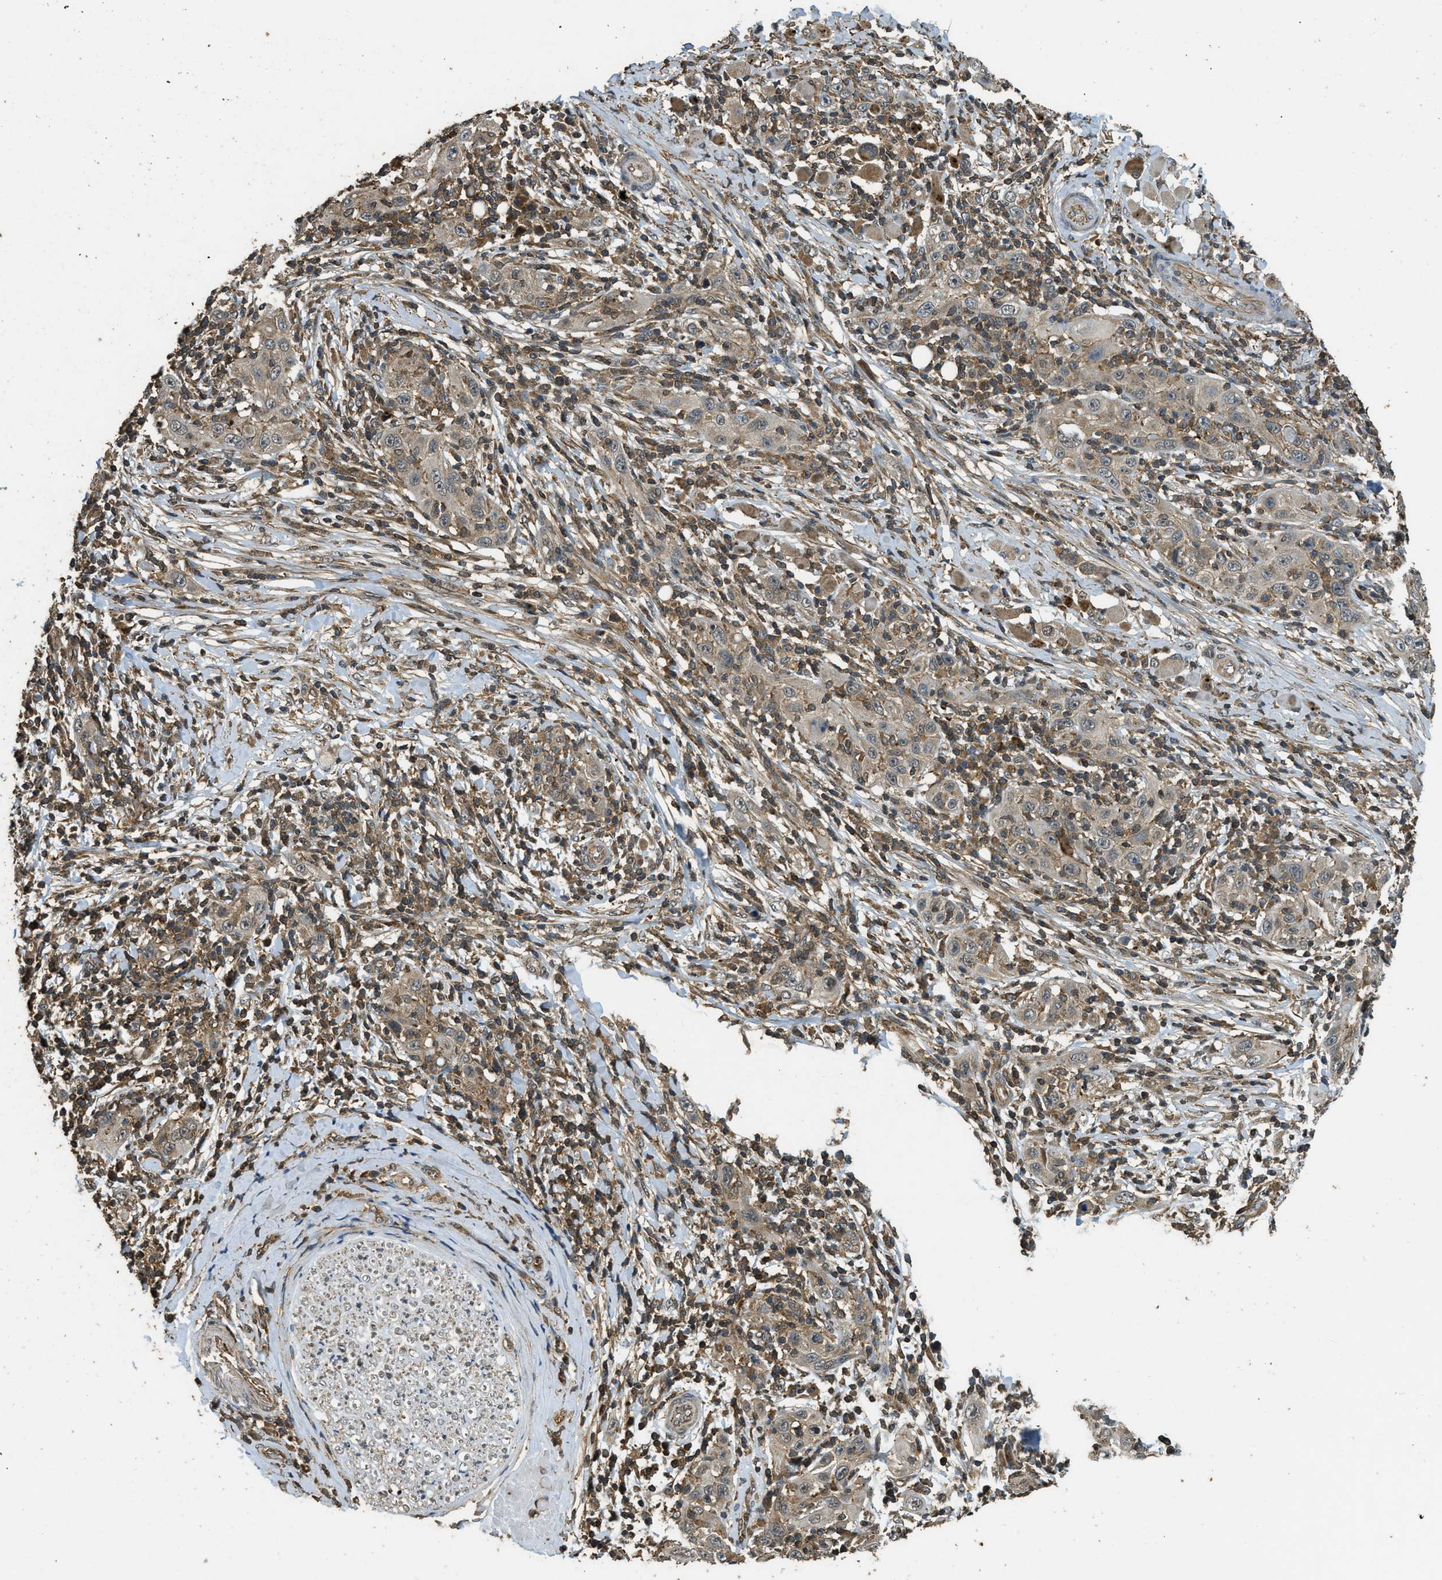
{"staining": {"intensity": "weak", "quantity": "25%-75%", "location": "cytoplasmic/membranous"}, "tissue": "skin cancer", "cell_type": "Tumor cells", "image_type": "cancer", "snomed": [{"axis": "morphology", "description": "Squamous cell carcinoma, NOS"}, {"axis": "topography", "description": "Skin"}], "caption": "An immunohistochemistry (IHC) micrograph of tumor tissue is shown. Protein staining in brown labels weak cytoplasmic/membranous positivity in skin cancer (squamous cell carcinoma) within tumor cells. (DAB (3,3'-diaminobenzidine) IHC with brightfield microscopy, high magnification).", "gene": "PPP6R3", "patient": {"sex": "female", "age": 88}}